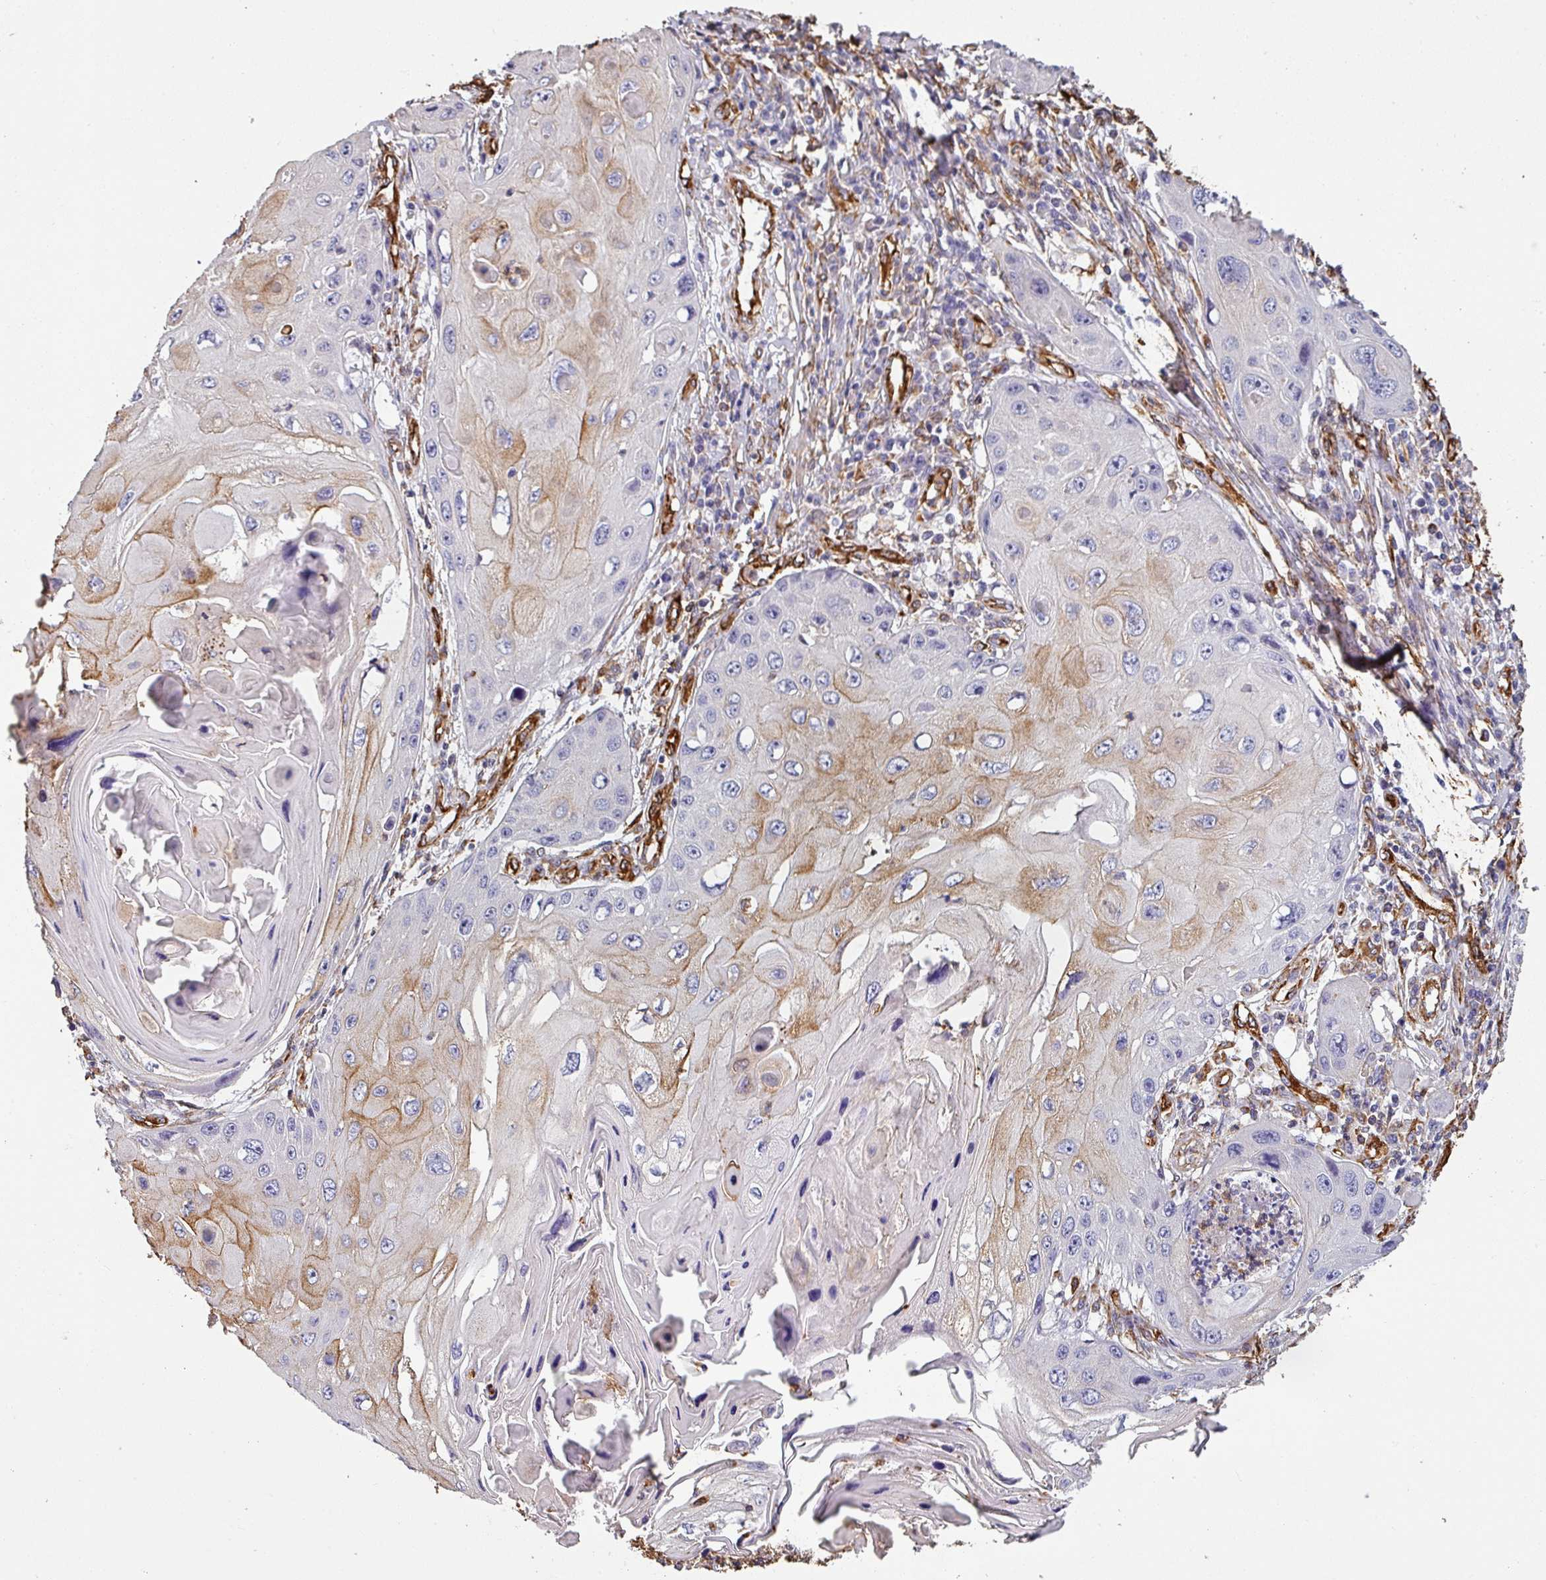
{"staining": {"intensity": "moderate", "quantity": "<25%", "location": "cytoplasmic/membranous"}, "tissue": "skin cancer", "cell_type": "Tumor cells", "image_type": "cancer", "snomed": [{"axis": "morphology", "description": "Squamous cell carcinoma, NOS"}, {"axis": "topography", "description": "Skin"}, {"axis": "topography", "description": "Vulva"}], "caption": "A high-resolution histopathology image shows IHC staining of skin cancer (squamous cell carcinoma), which reveals moderate cytoplasmic/membranous staining in approximately <25% of tumor cells.", "gene": "ZNF280C", "patient": {"sex": "female", "age": 44}}